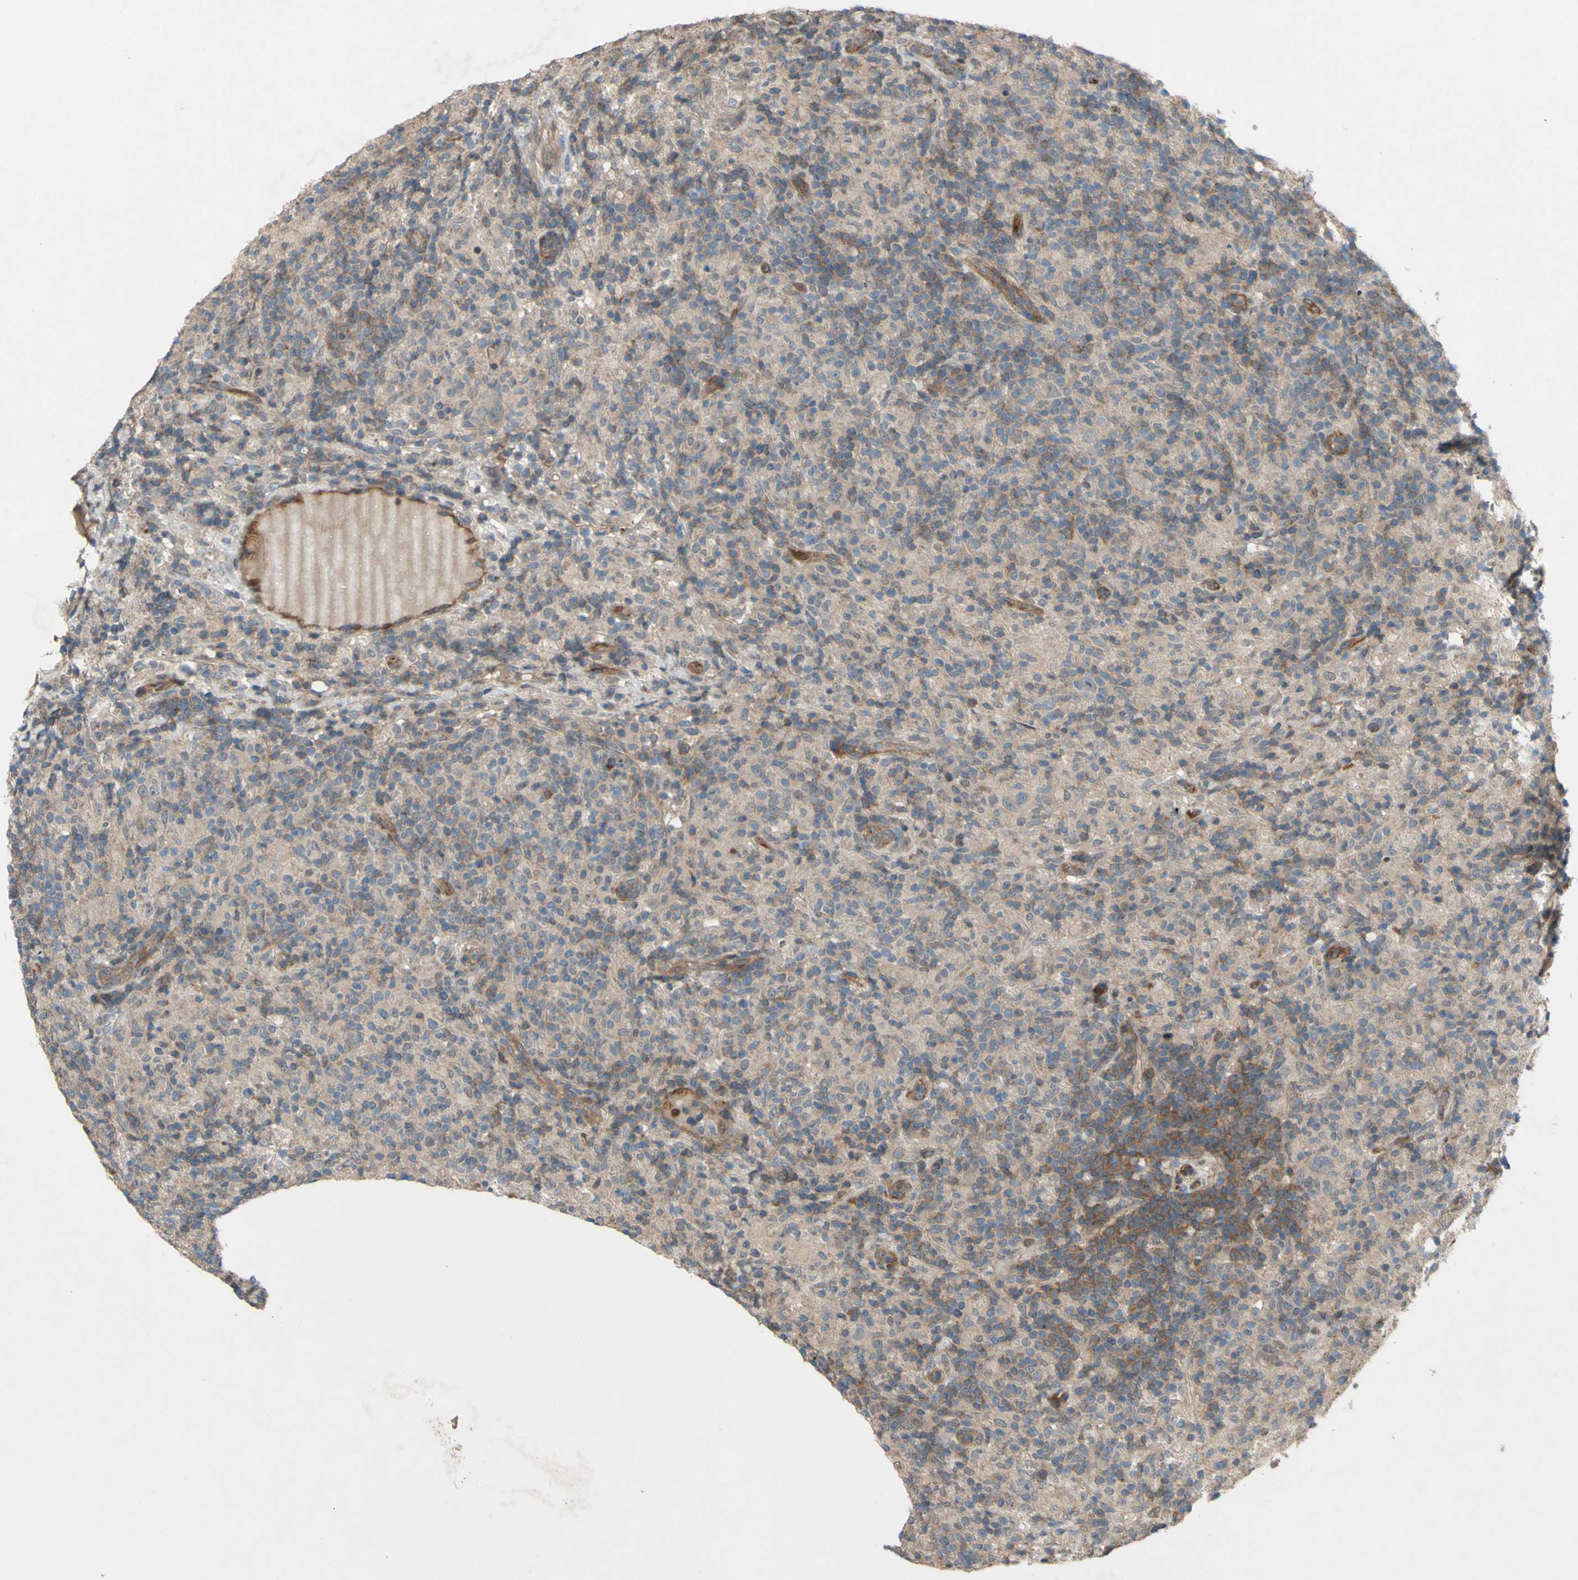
{"staining": {"intensity": "weak", "quantity": ">75%", "location": "cytoplasmic/membranous"}, "tissue": "lymphoma", "cell_type": "Tumor cells", "image_type": "cancer", "snomed": [{"axis": "morphology", "description": "Hodgkin's disease, NOS"}, {"axis": "topography", "description": "Lymph node"}], "caption": "Weak cytoplasmic/membranous positivity is seen in approximately >75% of tumor cells in Hodgkin's disease. Nuclei are stained in blue.", "gene": "SHROOM4", "patient": {"sex": "male", "age": 70}}